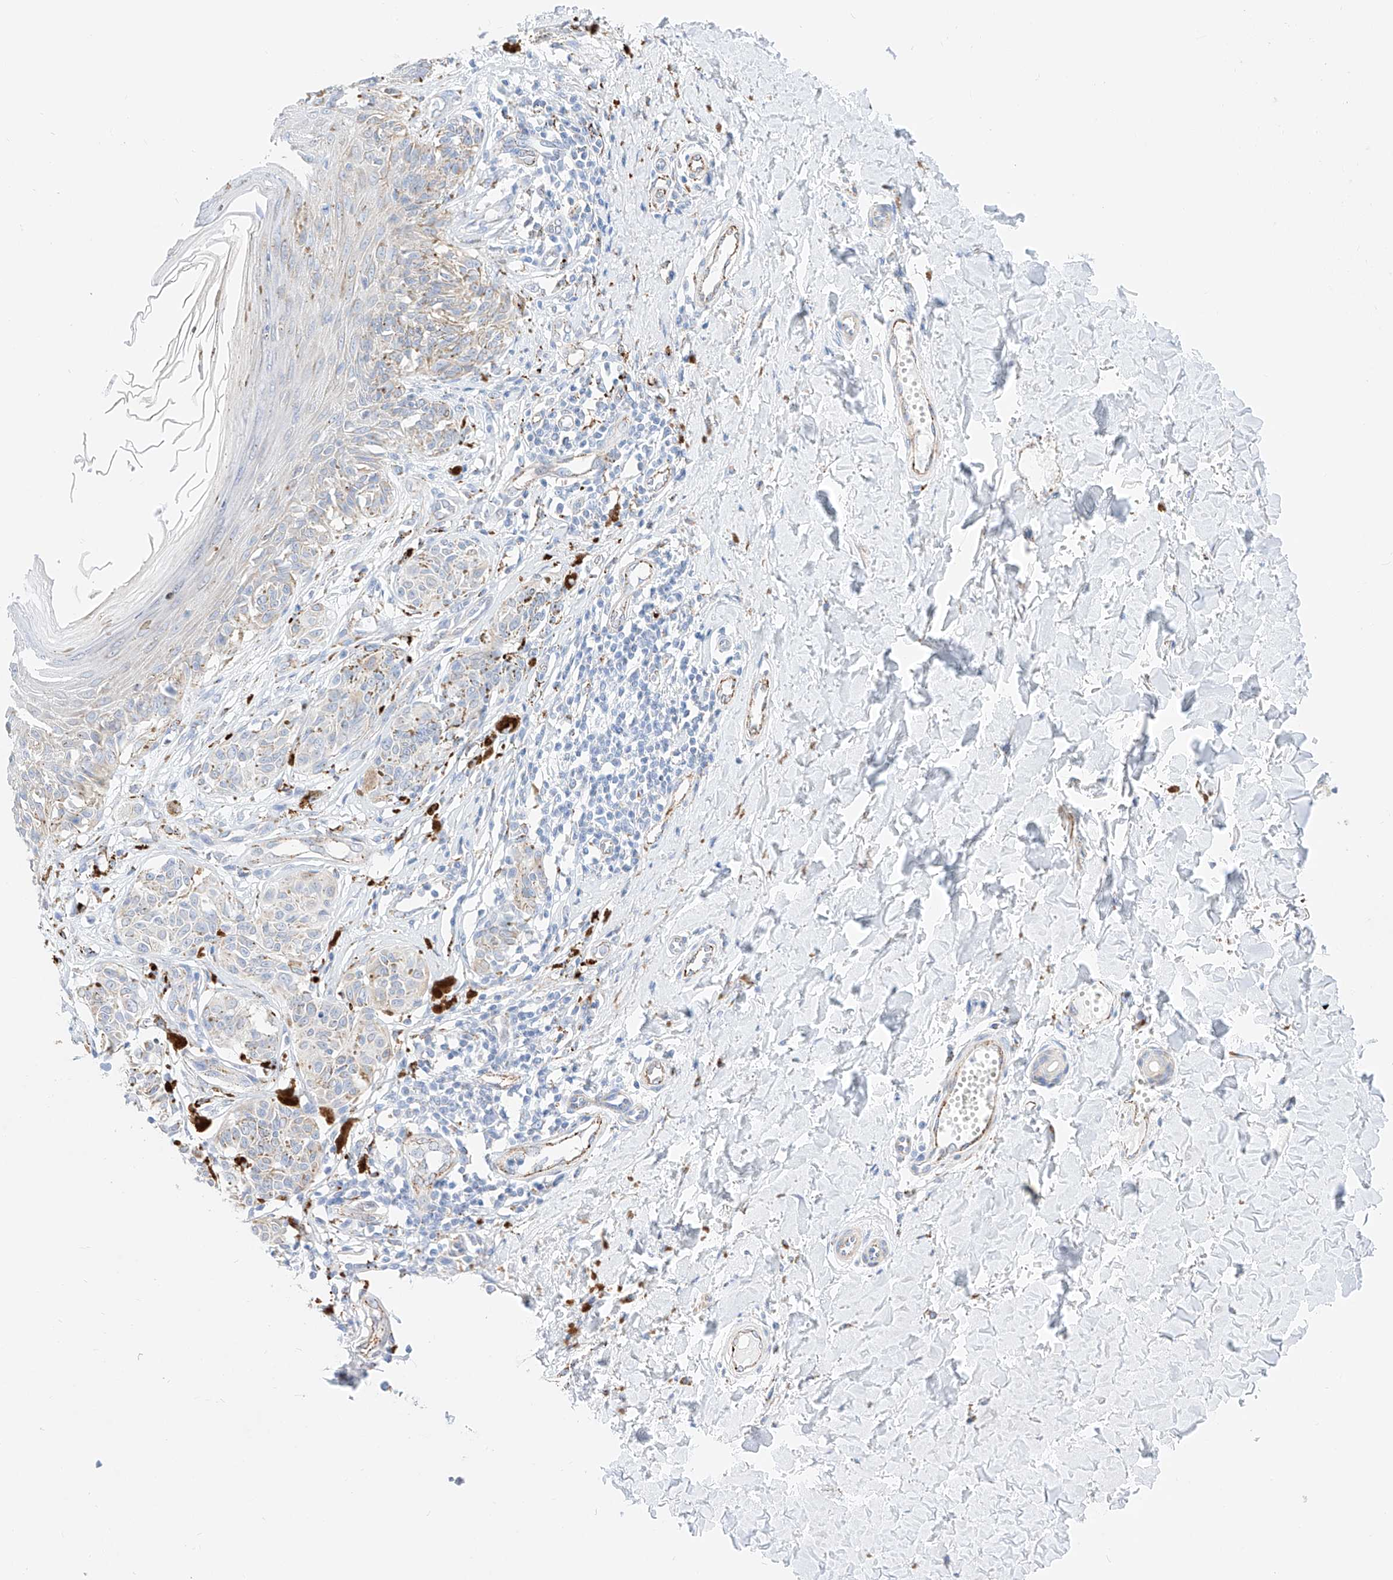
{"staining": {"intensity": "weak", "quantity": "<25%", "location": "cytoplasmic/membranous"}, "tissue": "melanoma", "cell_type": "Tumor cells", "image_type": "cancer", "snomed": [{"axis": "morphology", "description": "Malignant melanoma, NOS"}, {"axis": "topography", "description": "Skin"}], "caption": "The immunohistochemistry photomicrograph has no significant expression in tumor cells of malignant melanoma tissue. The staining was performed using DAB (3,3'-diaminobenzidine) to visualize the protein expression in brown, while the nuclei were stained in blue with hematoxylin (Magnification: 20x).", "gene": "C6orf62", "patient": {"sex": "male", "age": 53}}